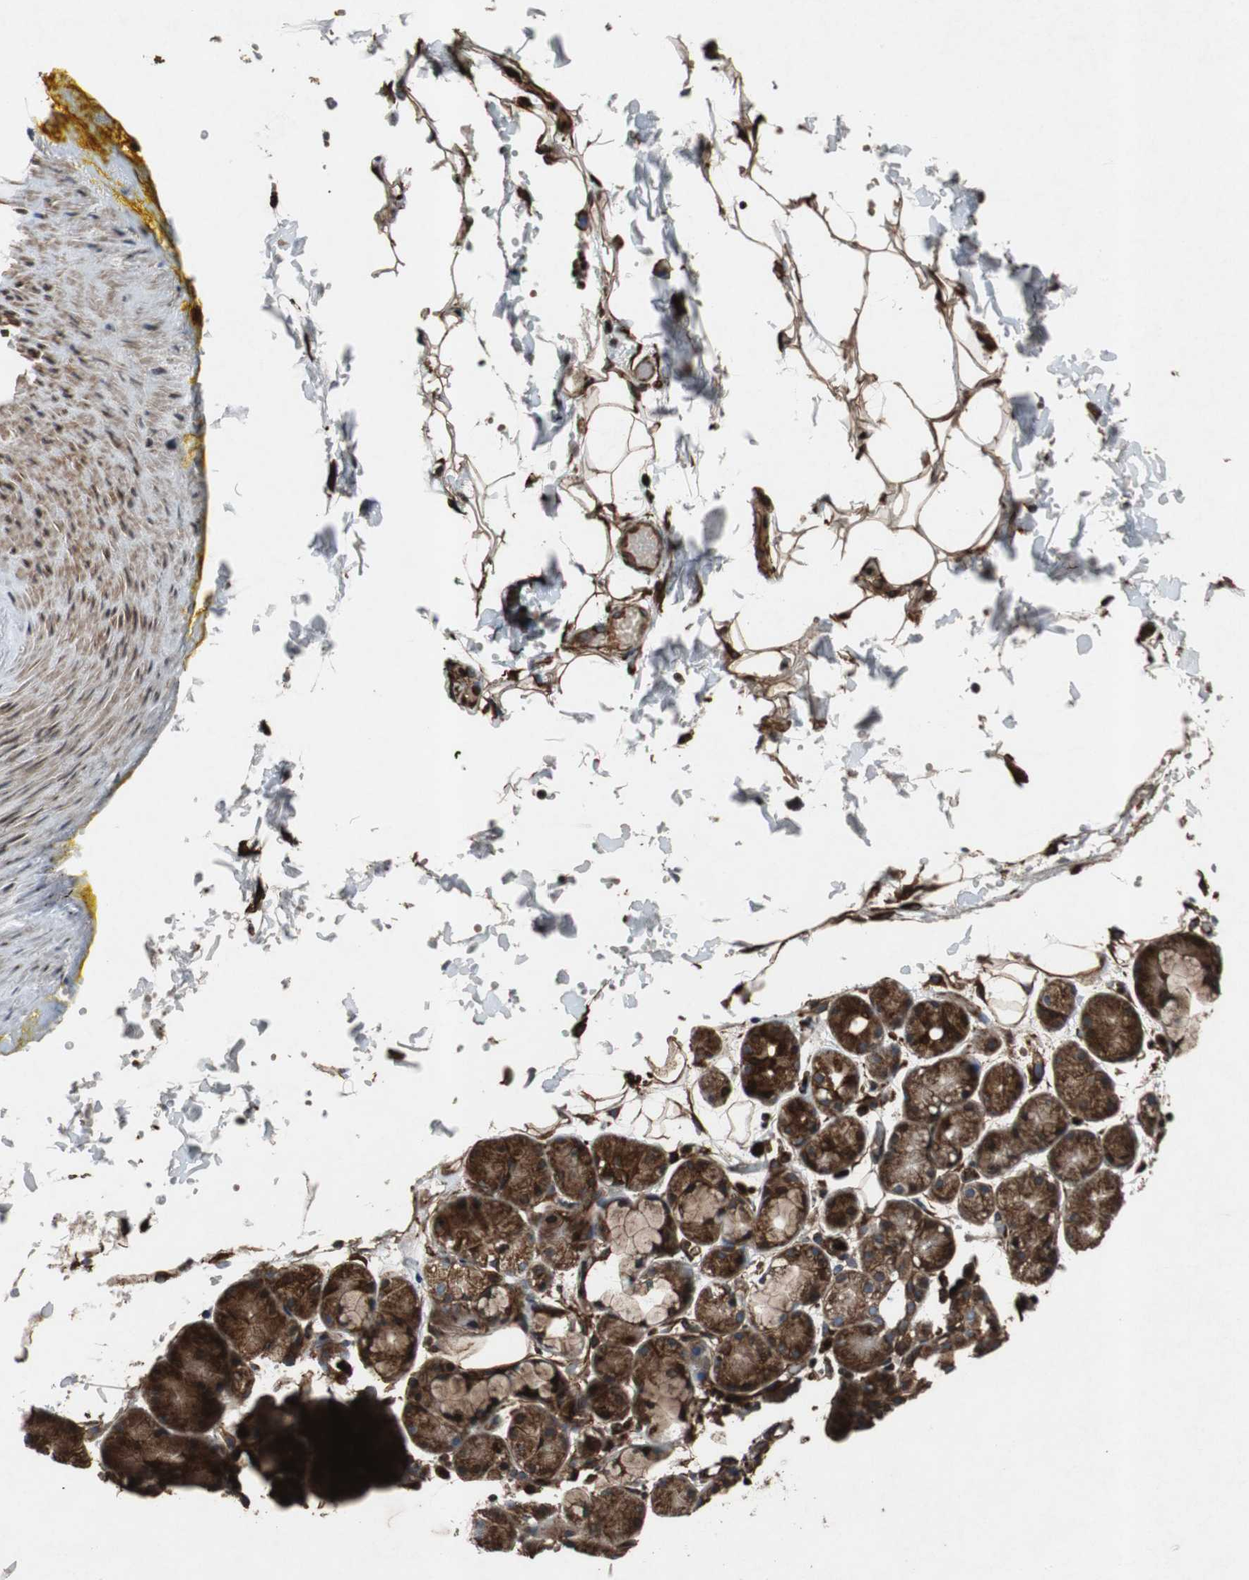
{"staining": {"intensity": "strong", "quantity": ">75%", "location": "cytoplasmic/membranous"}, "tissue": "salivary gland", "cell_type": "Glandular cells", "image_type": "normal", "snomed": [{"axis": "morphology", "description": "Normal tissue, NOS"}, {"axis": "topography", "description": "Skeletal muscle"}, {"axis": "topography", "description": "Oral tissue"}, {"axis": "topography", "description": "Salivary gland"}, {"axis": "topography", "description": "Peripheral nerve tissue"}], "caption": "IHC micrograph of normal human salivary gland stained for a protein (brown), which demonstrates high levels of strong cytoplasmic/membranous positivity in about >75% of glandular cells.", "gene": "TUBA4A", "patient": {"sex": "male", "age": 54}}